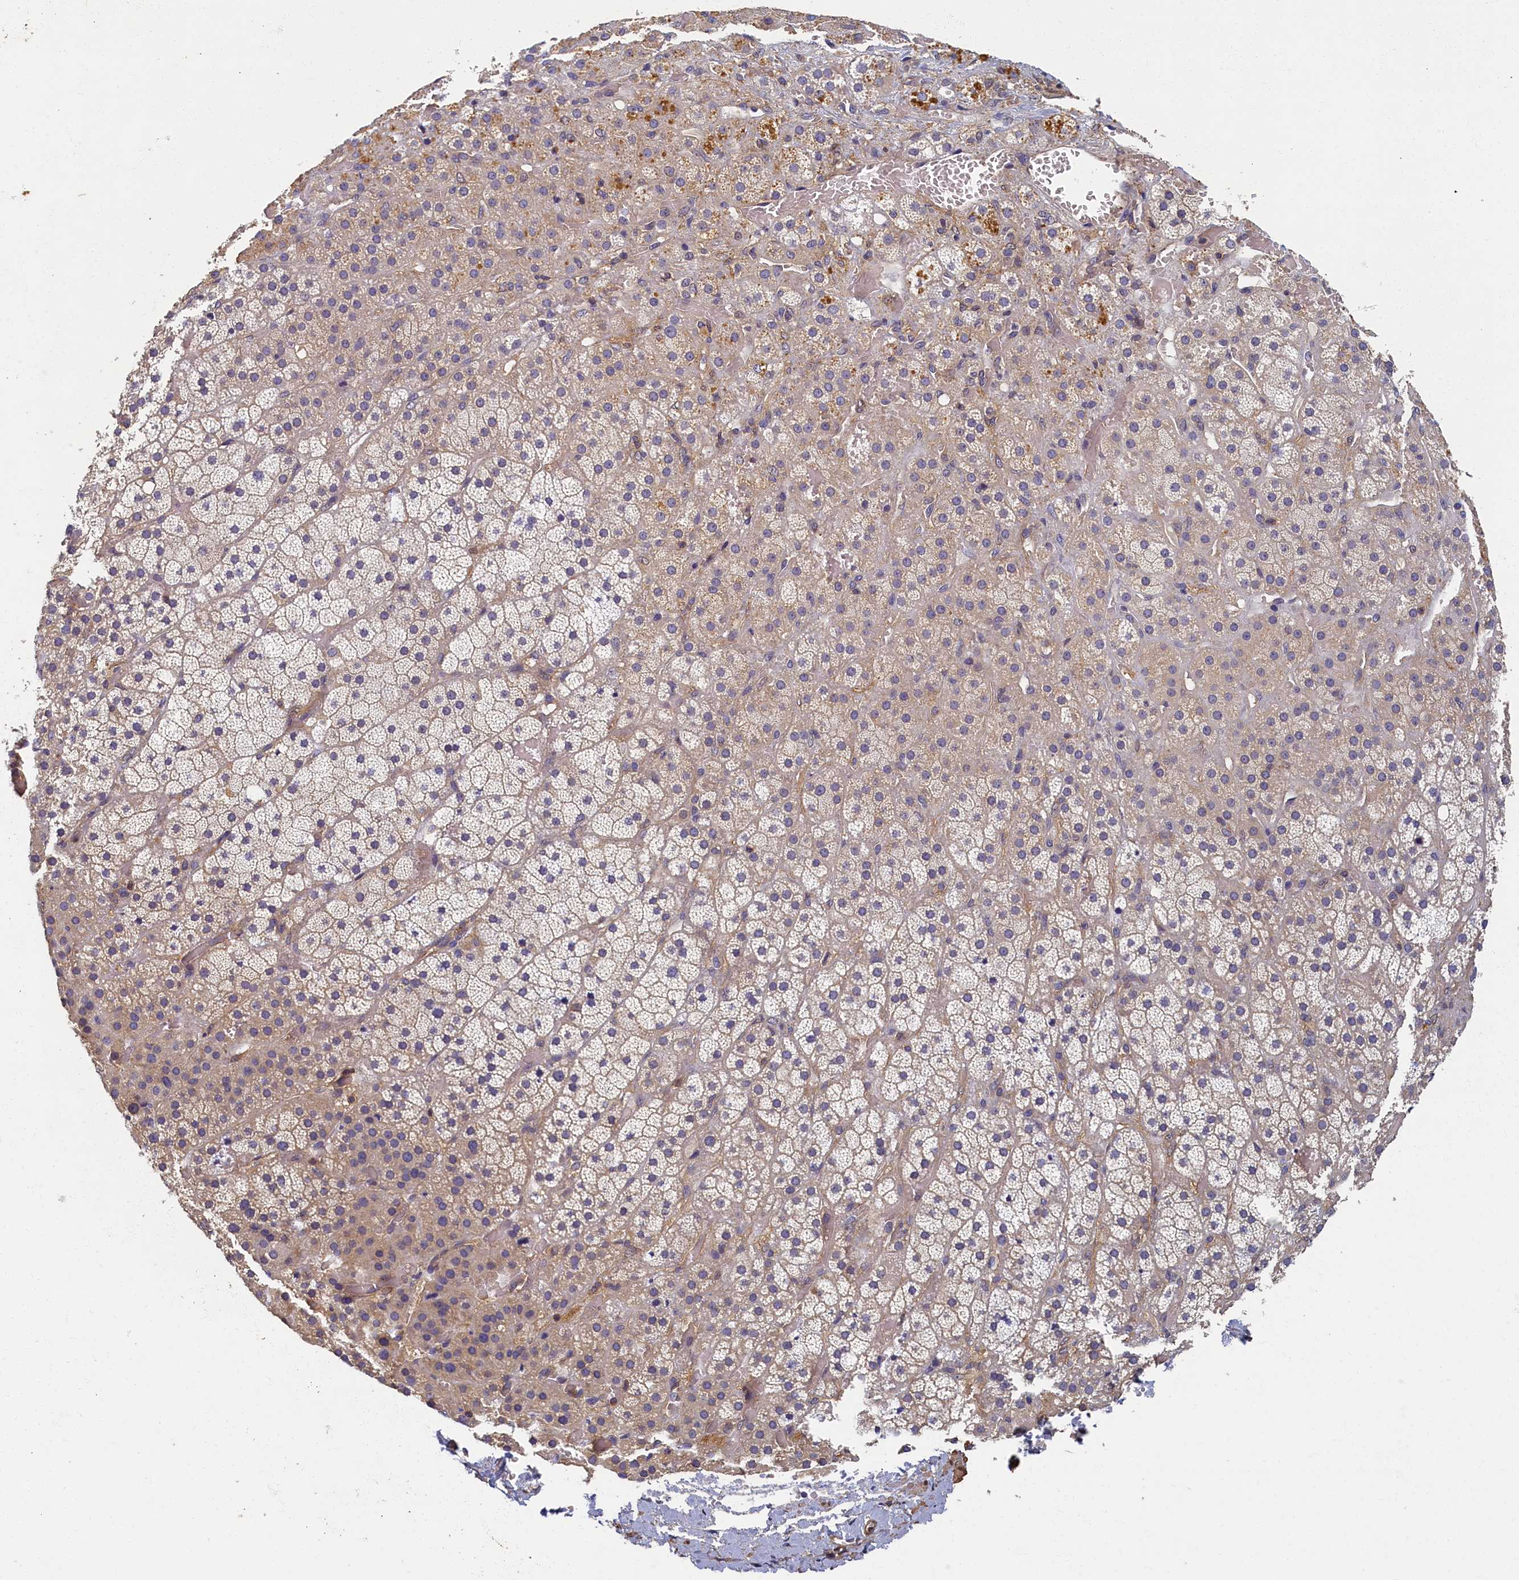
{"staining": {"intensity": "weak", "quantity": ">75%", "location": "cytoplasmic/membranous"}, "tissue": "adrenal gland", "cell_type": "Glandular cells", "image_type": "normal", "snomed": [{"axis": "morphology", "description": "Normal tissue, NOS"}, {"axis": "topography", "description": "Adrenal gland"}], "caption": "Adrenal gland stained with a brown dye exhibits weak cytoplasmic/membranous positive expression in approximately >75% of glandular cells.", "gene": "TBCB", "patient": {"sex": "male", "age": 57}}